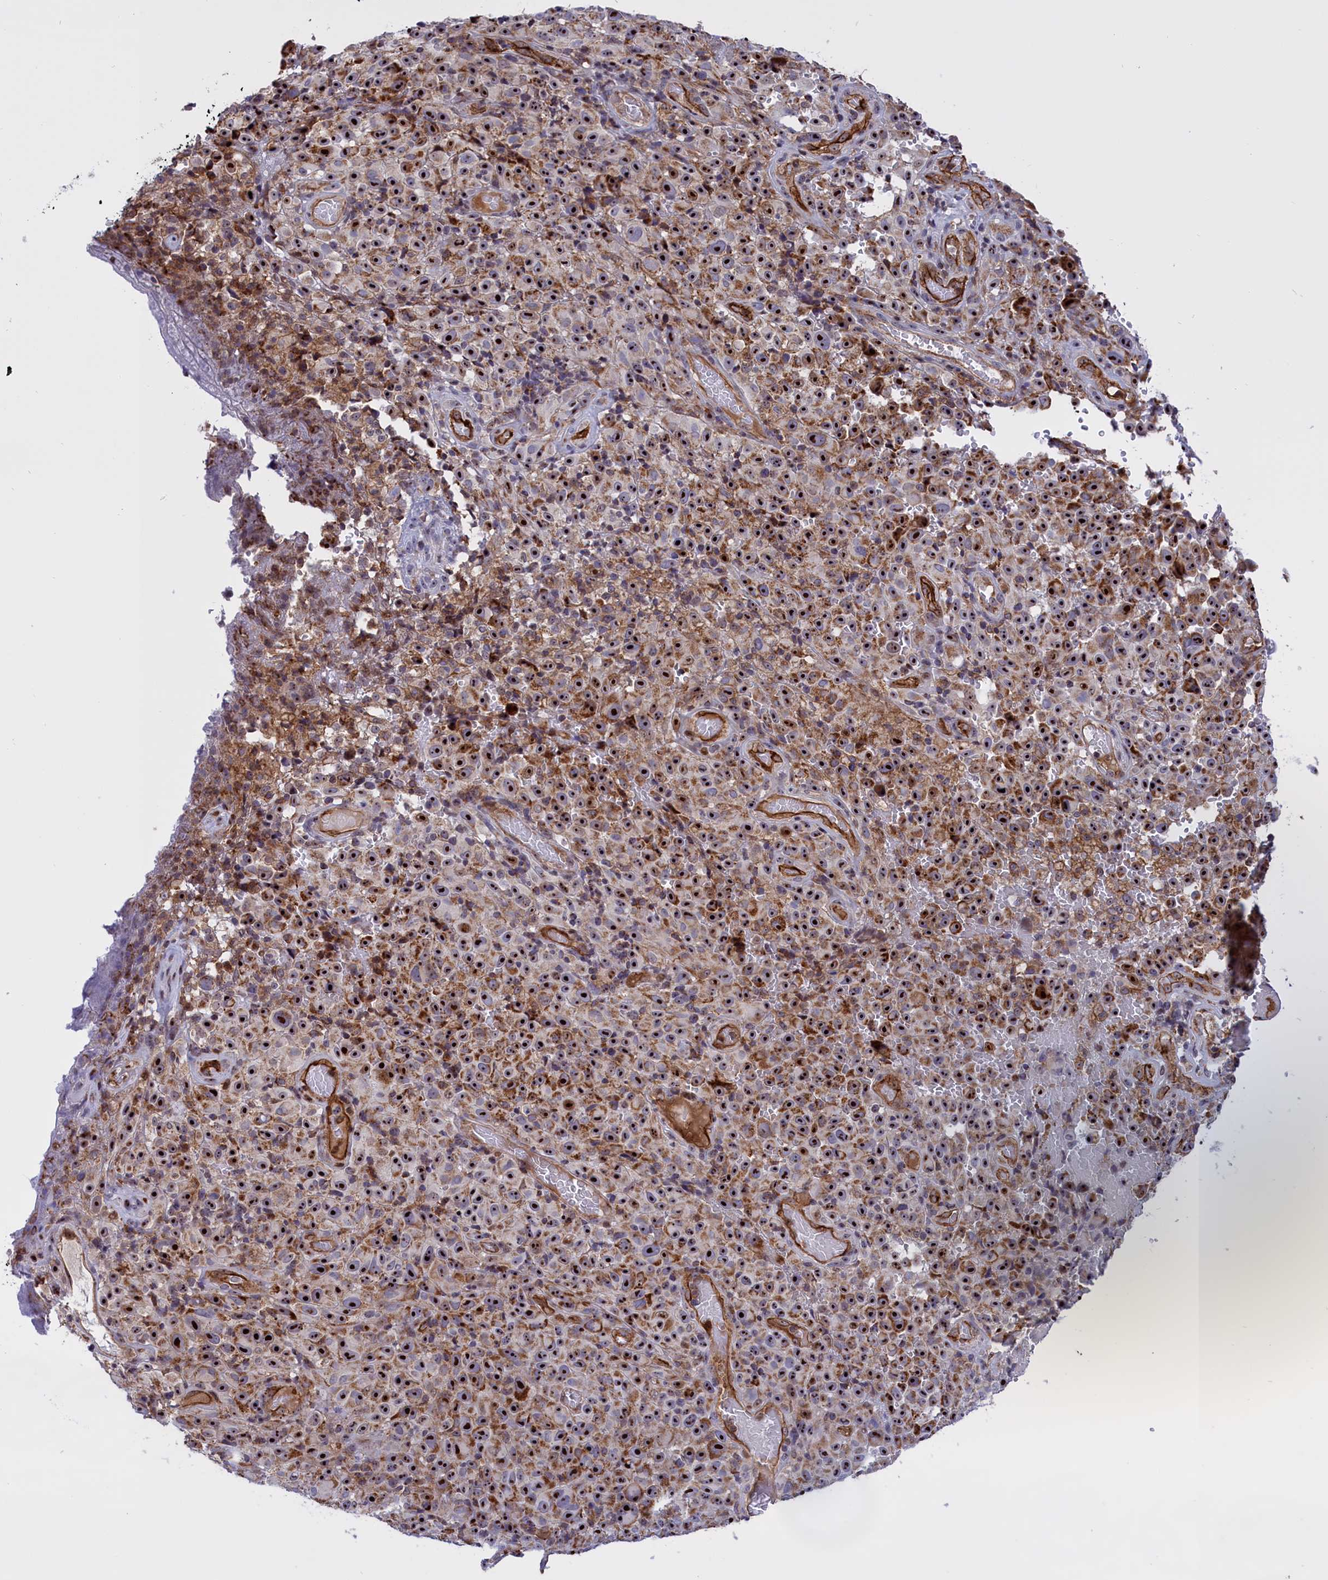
{"staining": {"intensity": "strong", "quantity": ">75%", "location": "nuclear"}, "tissue": "melanoma", "cell_type": "Tumor cells", "image_type": "cancer", "snomed": [{"axis": "morphology", "description": "Malignant melanoma, NOS"}, {"axis": "topography", "description": "Skin"}], "caption": "High-magnification brightfield microscopy of melanoma stained with DAB (3,3'-diaminobenzidine) (brown) and counterstained with hematoxylin (blue). tumor cells exhibit strong nuclear expression is present in about>75% of cells.", "gene": "MPND", "patient": {"sex": "female", "age": 82}}